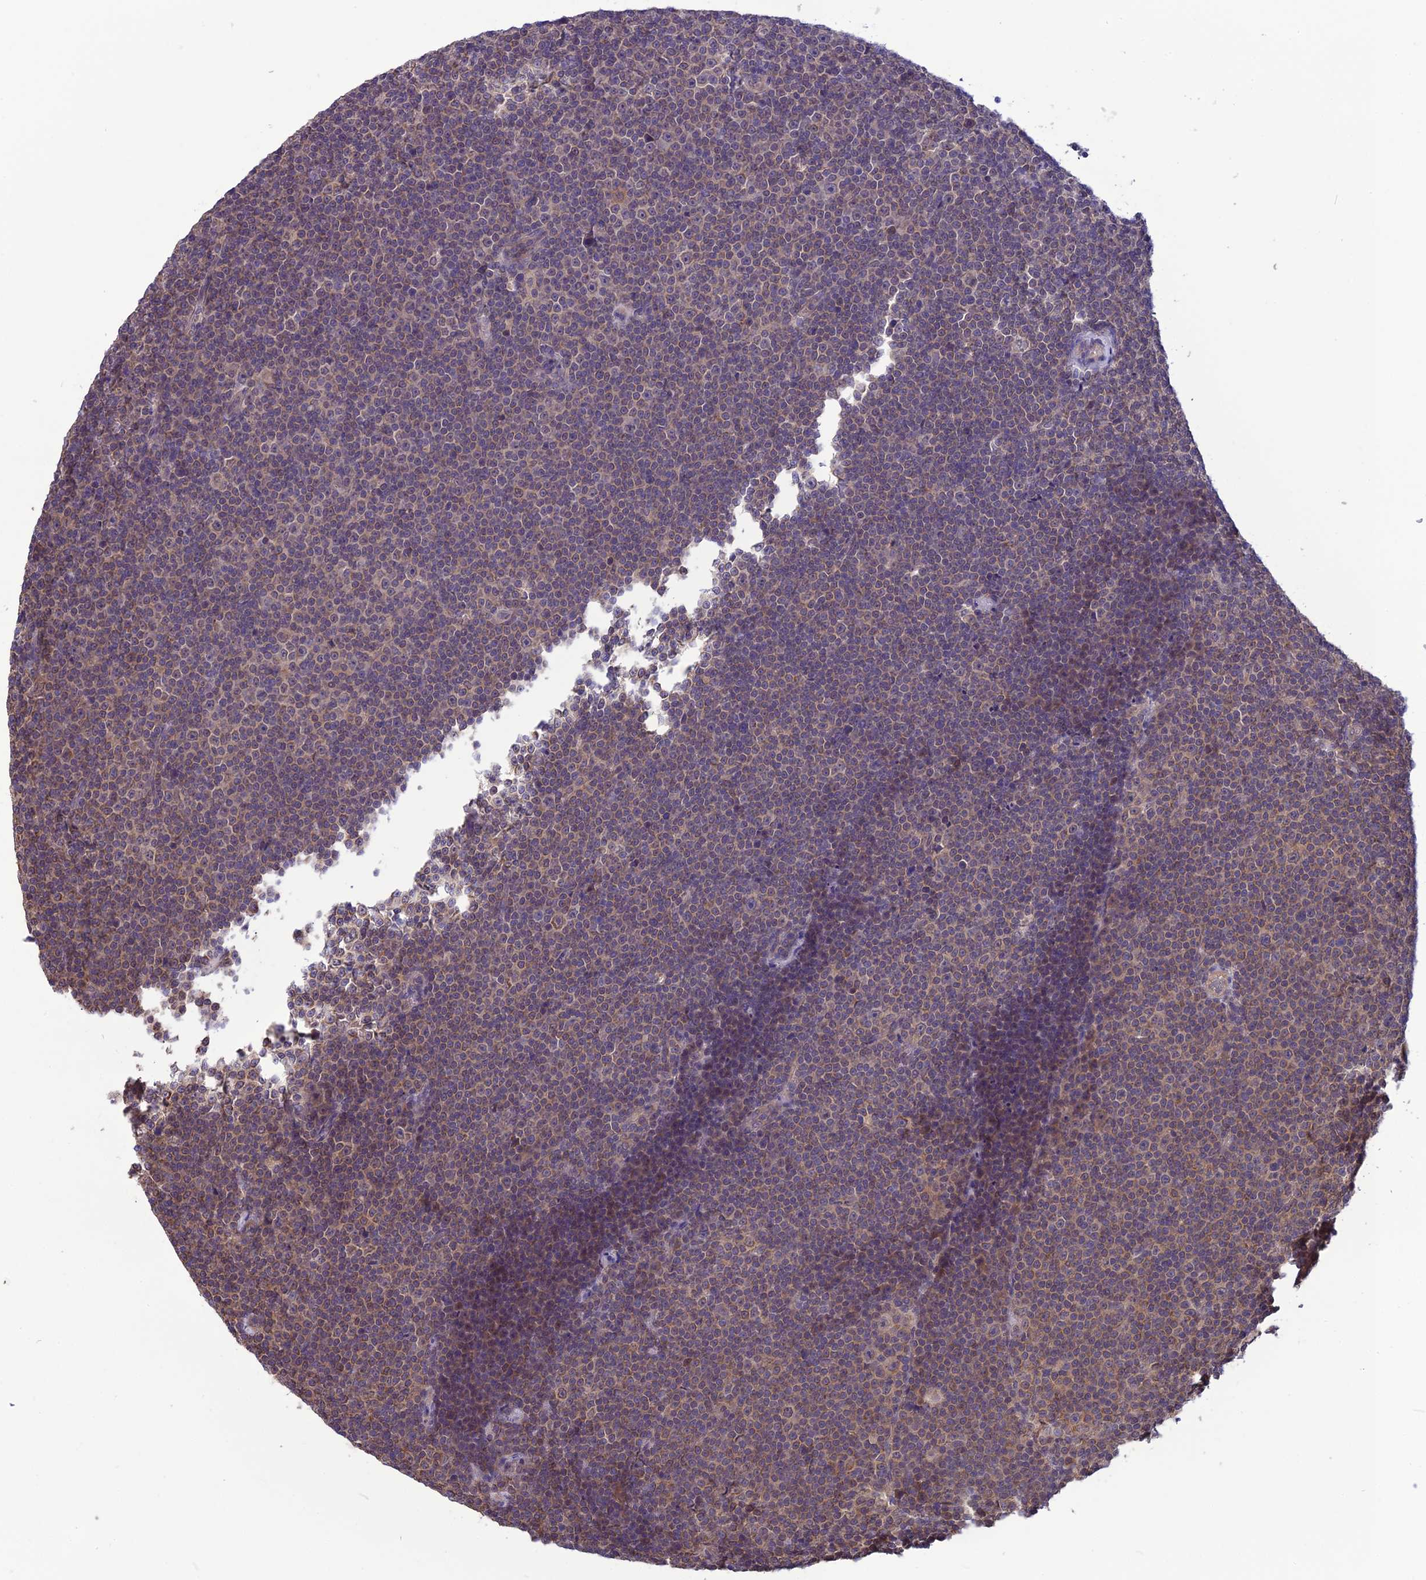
{"staining": {"intensity": "weak", "quantity": "<25%", "location": "cytoplasmic/membranous"}, "tissue": "lymphoma", "cell_type": "Tumor cells", "image_type": "cancer", "snomed": [{"axis": "morphology", "description": "Malignant lymphoma, non-Hodgkin's type, Low grade"}, {"axis": "topography", "description": "Lymph node"}], "caption": "This image is of low-grade malignant lymphoma, non-Hodgkin's type stained with IHC to label a protein in brown with the nuclei are counter-stained blue. There is no positivity in tumor cells. (Stains: DAB (3,3'-diaminobenzidine) IHC with hematoxylin counter stain, Microscopy: brightfield microscopy at high magnification).", "gene": "PSMF1", "patient": {"sex": "female", "age": 67}}